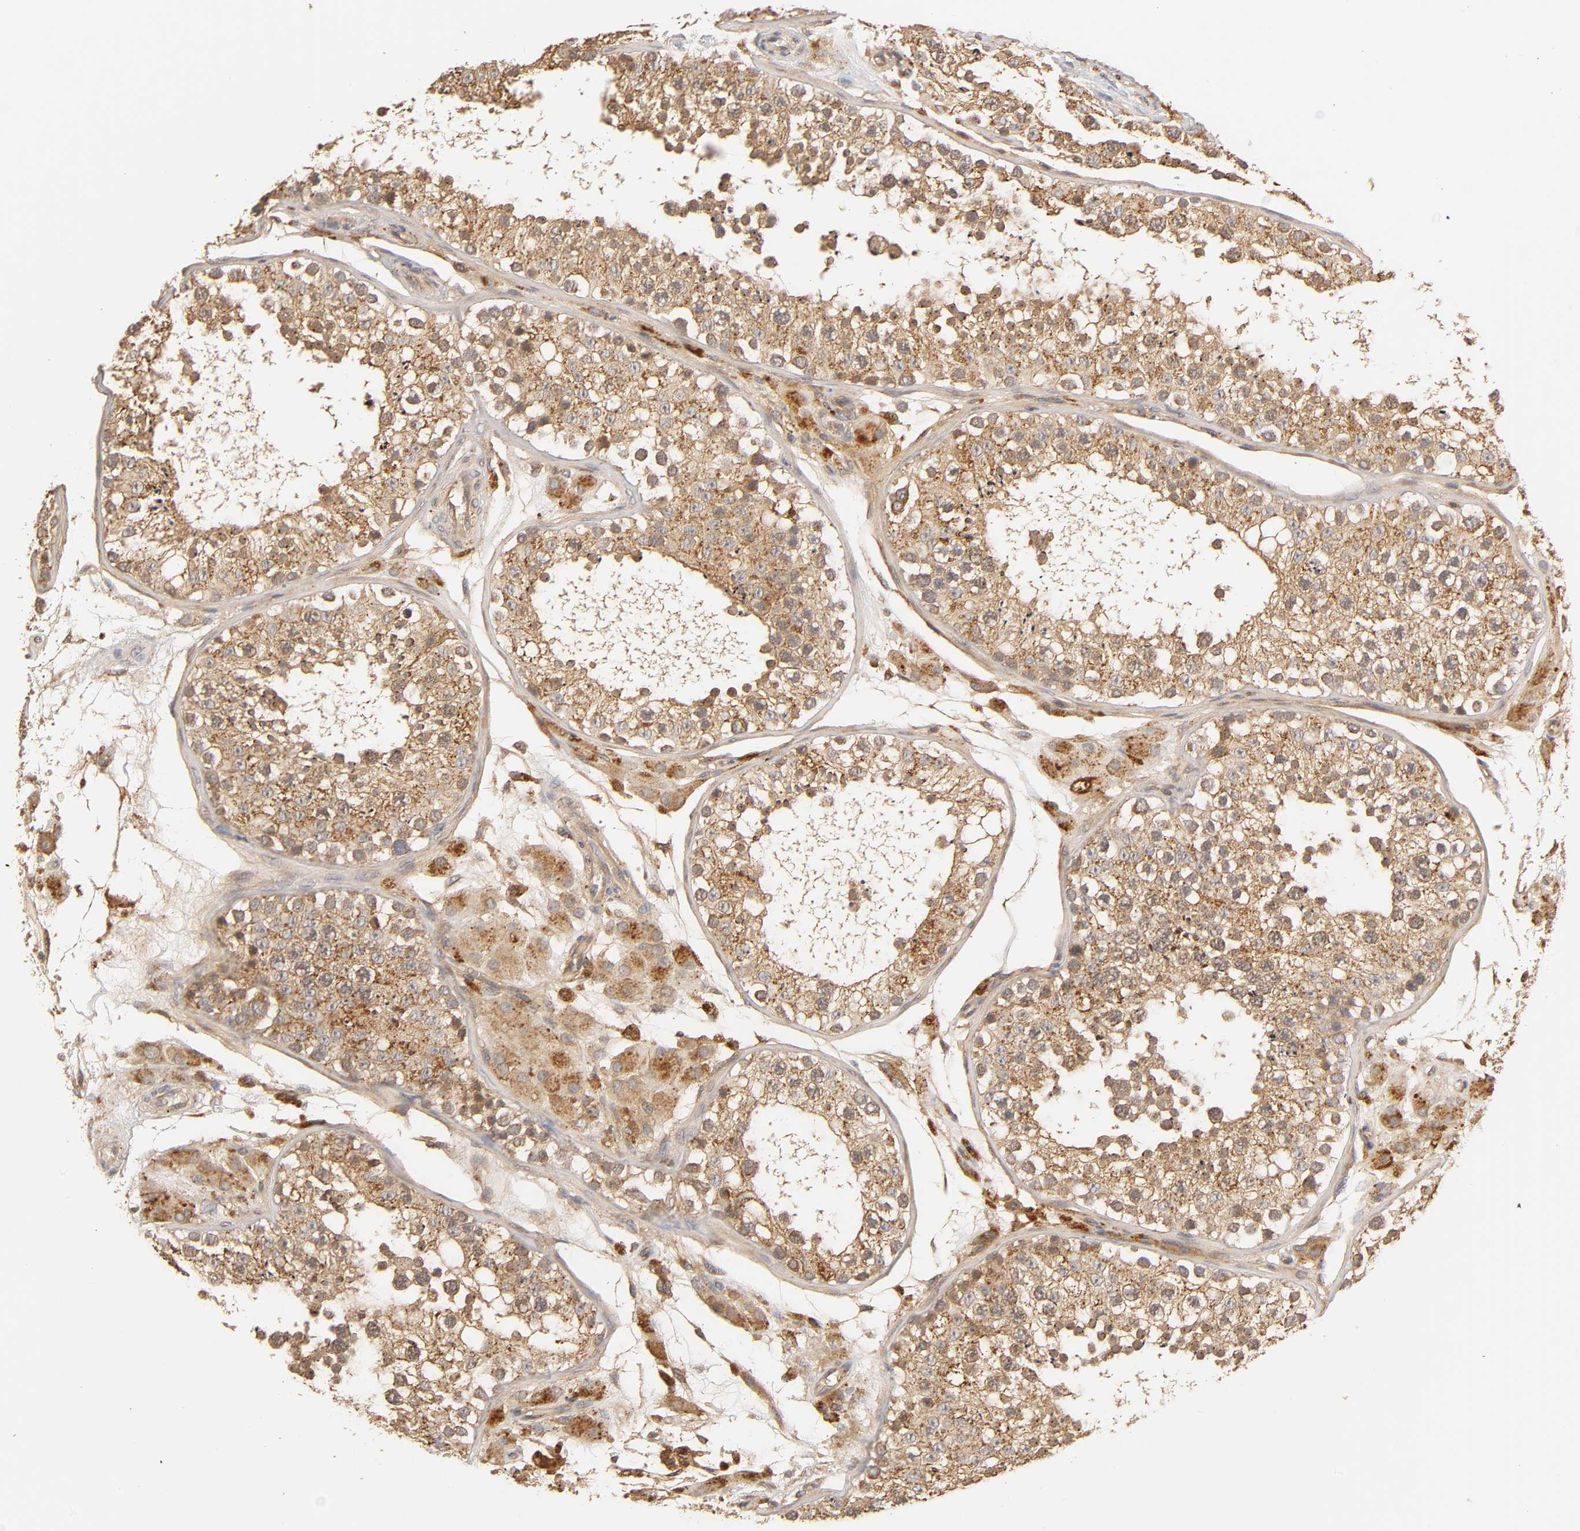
{"staining": {"intensity": "moderate", "quantity": ">75%", "location": "cytoplasmic/membranous"}, "tissue": "testis", "cell_type": "Cells in seminiferous ducts", "image_type": "normal", "snomed": [{"axis": "morphology", "description": "Normal tissue, NOS"}, {"axis": "topography", "description": "Testis"}], "caption": "DAB immunohistochemical staining of normal human testis demonstrates moderate cytoplasmic/membranous protein positivity in approximately >75% of cells in seminiferous ducts.", "gene": "EPS8", "patient": {"sex": "male", "age": 26}}